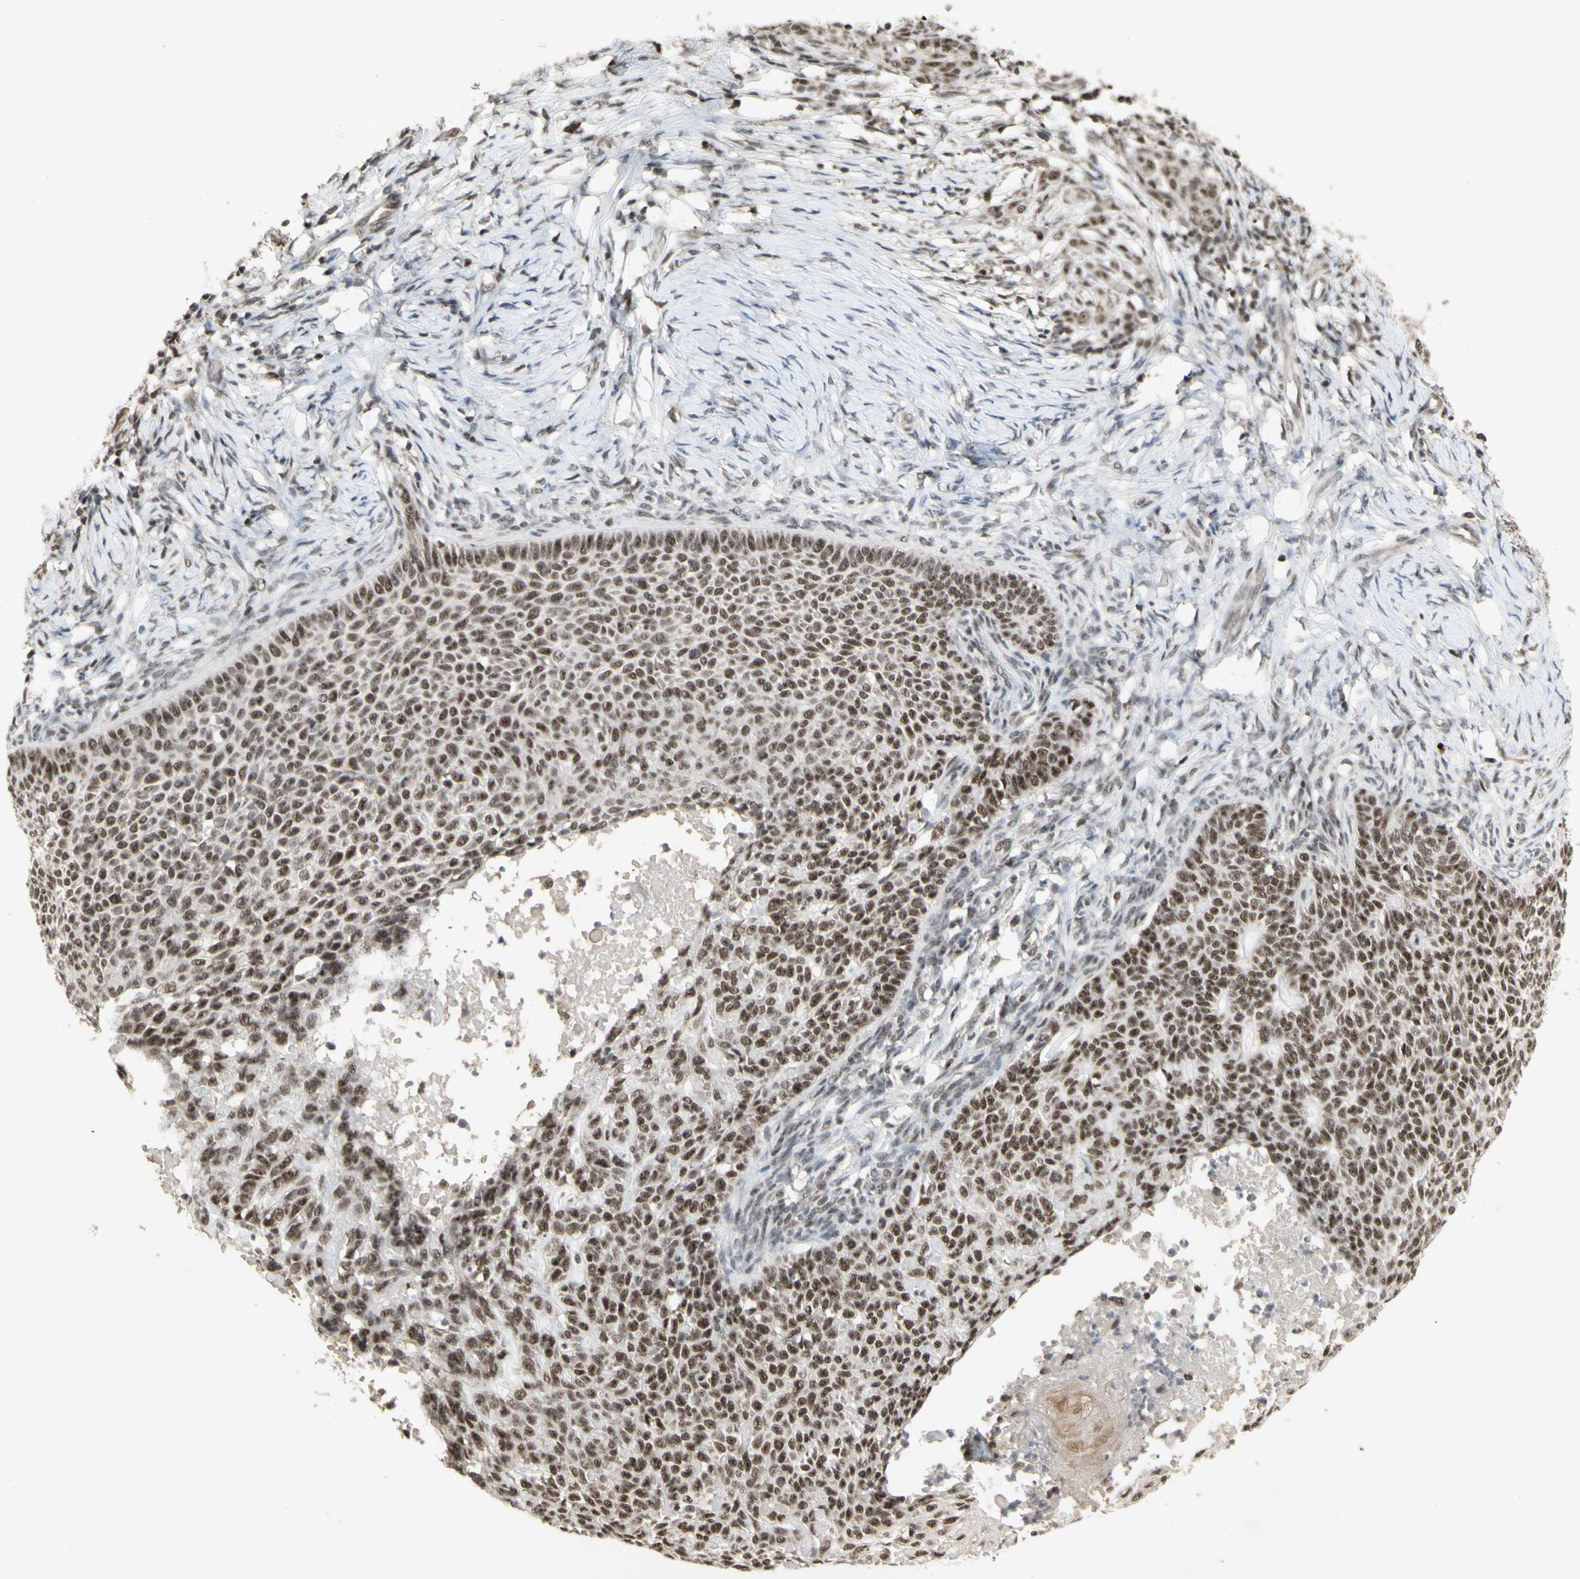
{"staining": {"intensity": "moderate", "quantity": ">75%", "location": "nuclear"}, "tissue": "skin cancer", "cell_type": "Tumor cells", "image_type": "cancer", "snomed": [{"axis": "morphology", "description": "Normal tissue, NOS"}, {"axis": "morphology", "description": "Basal cell carcinoma"}, {"axis": "topography", "description": "Skin"}], "caption": "Immunohistochemical staining of human skin cancer (basal cell carcinoma) demonstrates moderate nuclear protein expression in about >75% of tumor cells.", "gene": "CCNT1", "patient": {"sex": "male", "age": 87}}